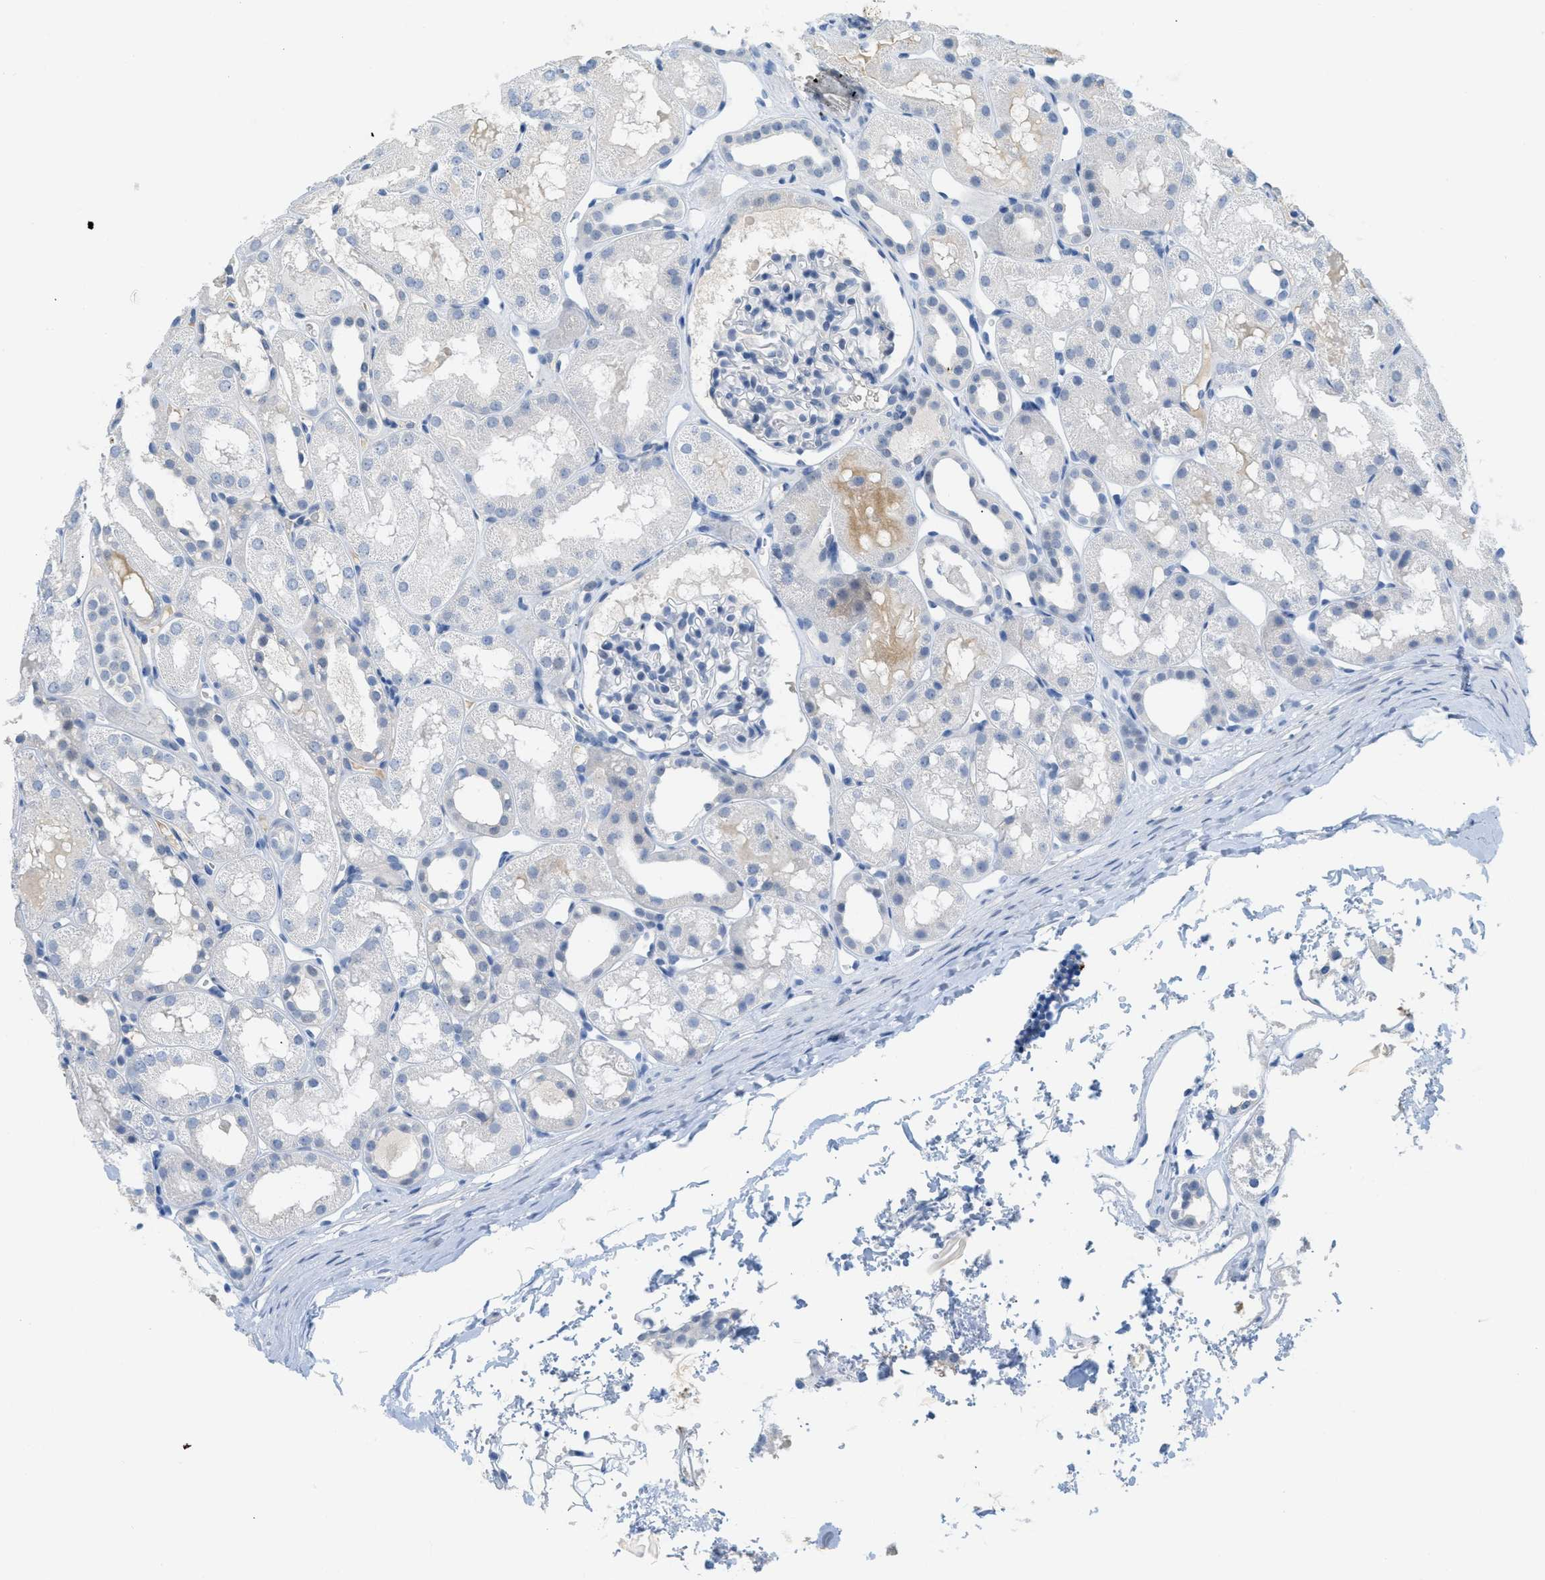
{"staining": {"intensity": "negative", "quantity": "none", "location": "none"}, "tissue": "kidney", "cell_type": "Cells in glomeruli", "image_type": "normal", "snomed": [{"axis": "morphology", "description": "Normal tissue, NOS"}, {"axis": "topography", "description": "Kidney"}, {"axis": "topography", "description": "Urinary bladder"}], "caption": "Histopathology image shows no protein expression in cells in glomeruli of unremarkable kidney. (DAB immunohistochemistry (IHC), high magnification).", "gene": "HSF2", "patient": {"sex": "male", "age": 16}}